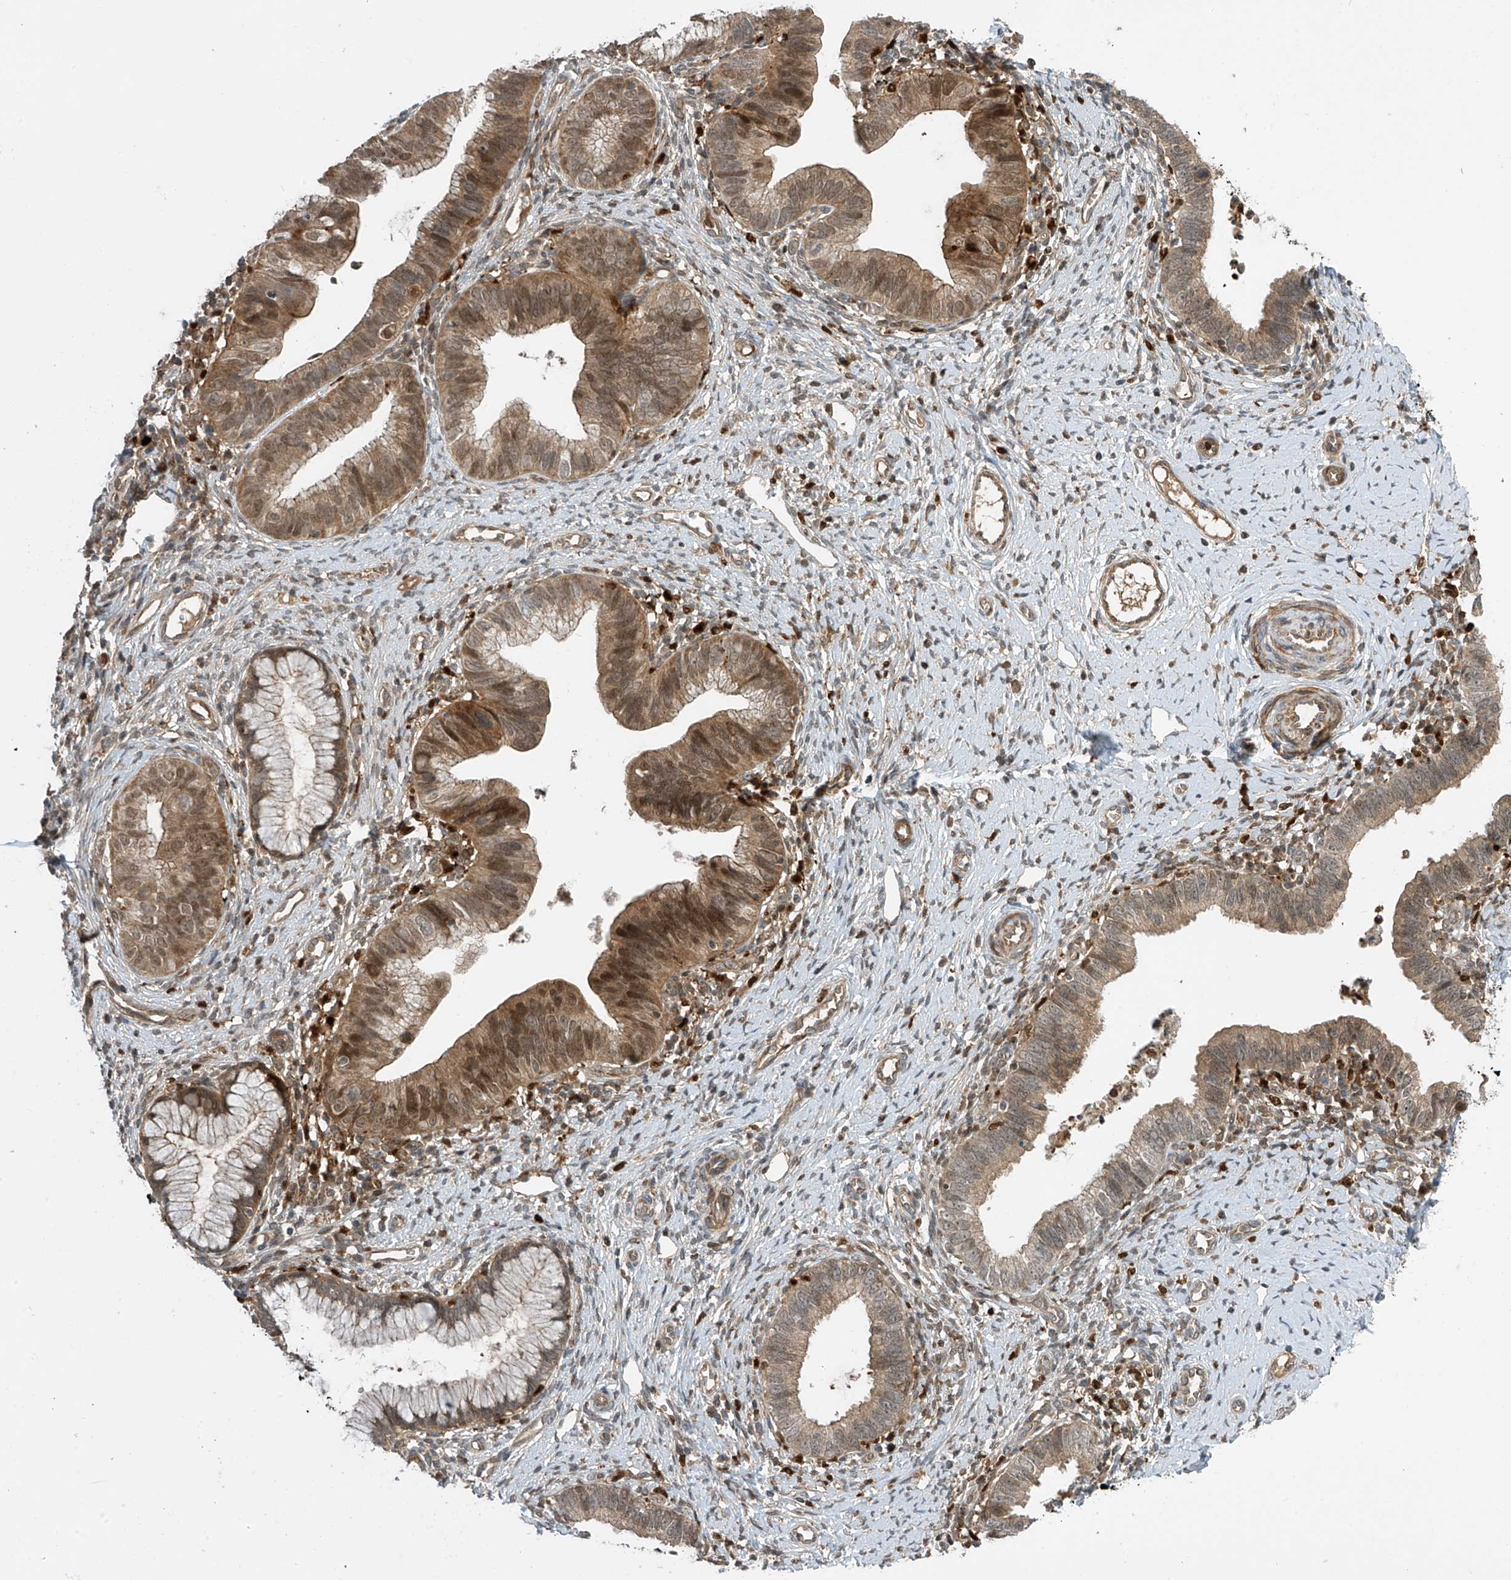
{"staining": {"intensity": "moderate", "quantity": ">75%", "location": "cytoplasmic/membranous,nuclear"}, "tissue": "cervical cancer", "cell_type": "Tumor cells", "image_type": "cancer", "snomed": [{"axis": "morphology", "description": "Adenocarcinoma, NOS"}, {"axis": "topography", "description": "Cervix"}], "caption": "A brown stain shows moderate cytoplasmic/membranous and nuclear expression of a protein in human adenocarcinoma (cervical) tumor cells.", "gene": "ATAD2B", "patient": {"sex": "female", "age": 36}}